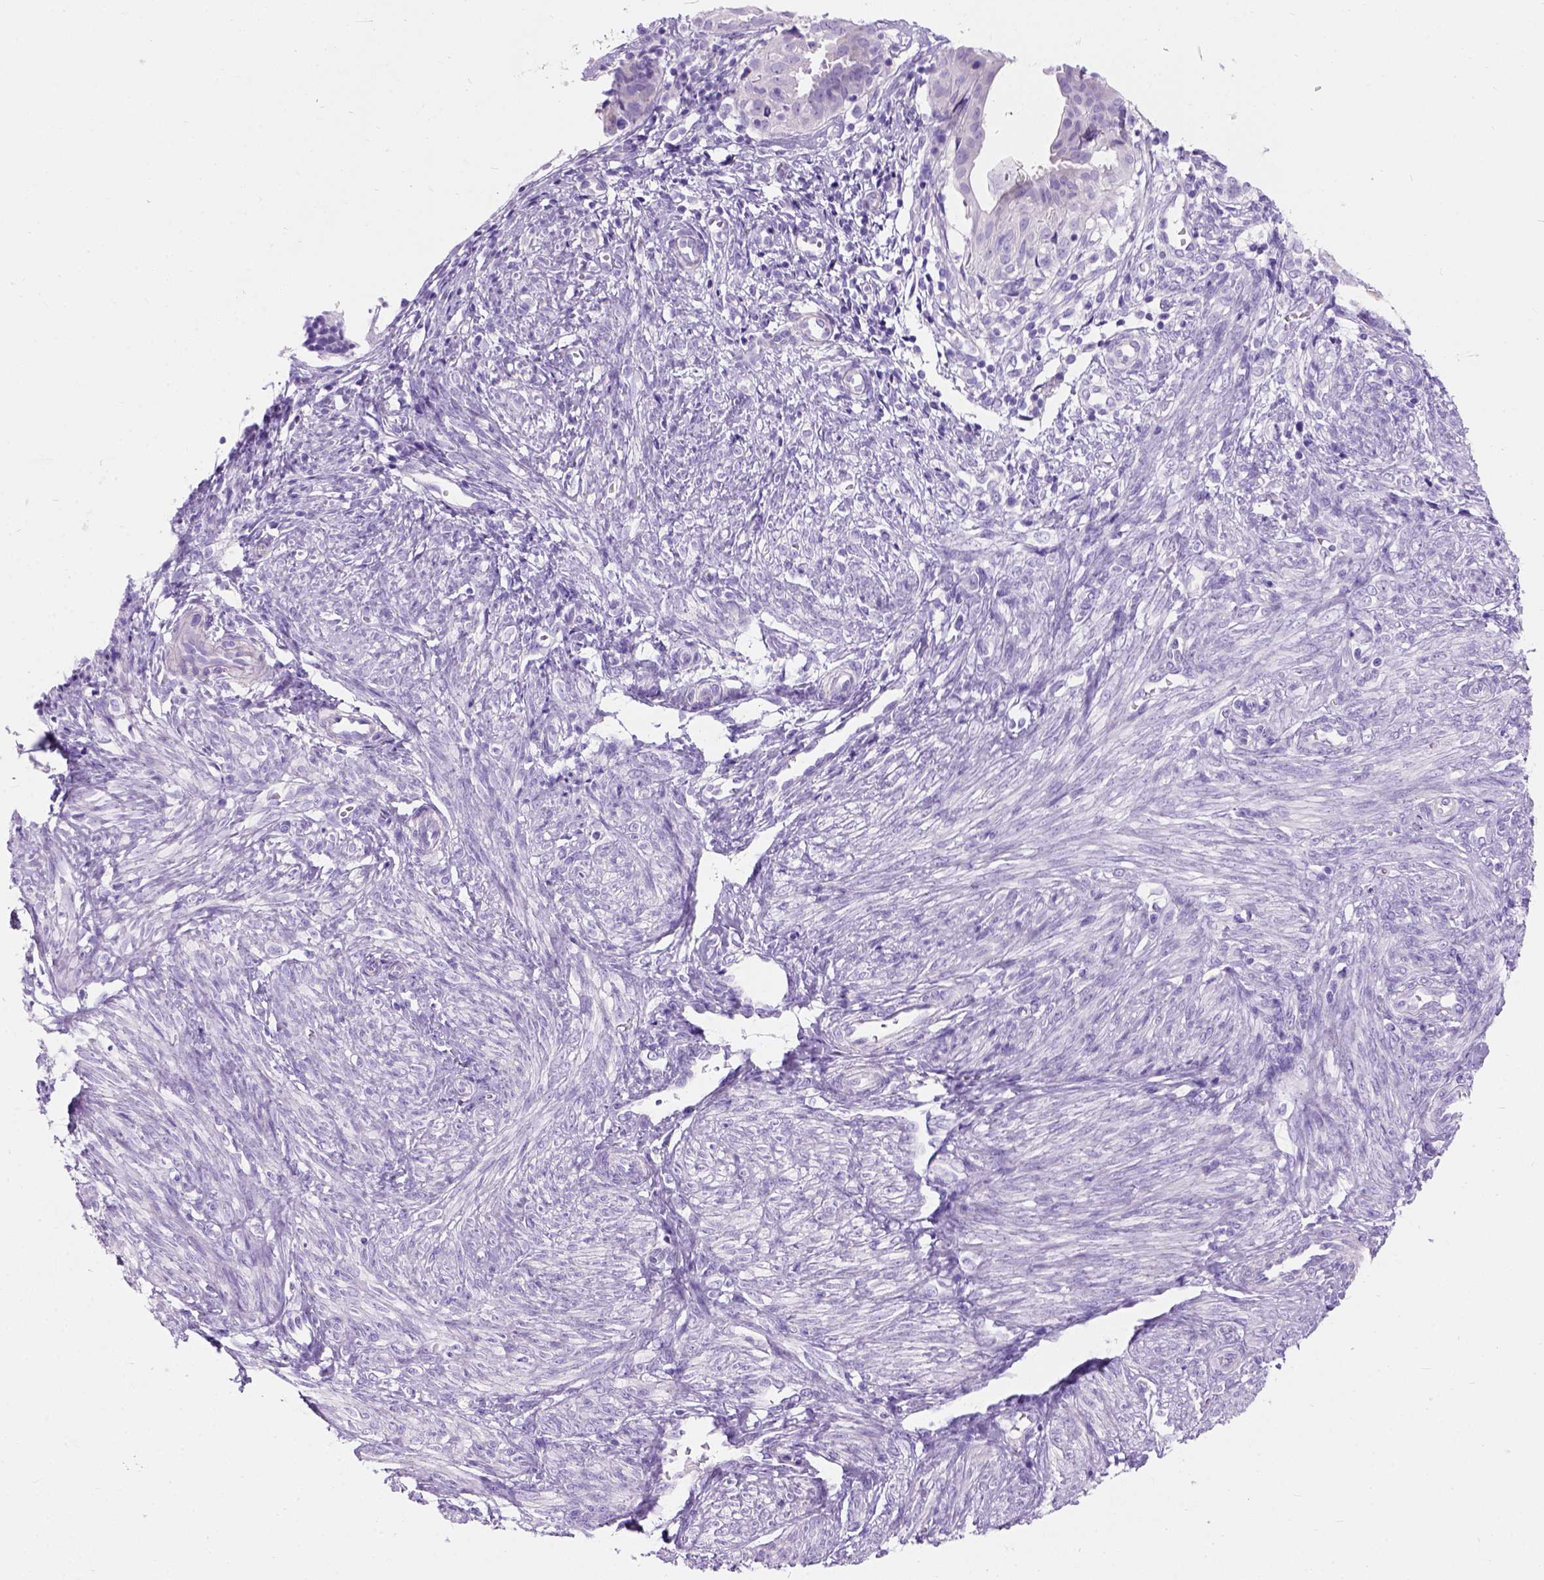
{"staining": {"intensity": "negative", "quantity": "none", "location": "none"}, "tissue": "endometrial cancer", "cell_type": "Tumor cells", "image_type": "cancer", "snomed": [{"axis": "morphology", "description": "Adenocarcinoma, NOS"}, {"axis": "topography", "description": "Endometrium"}], "caption": "Endometrial adenocarcinoma was stained to show a protein in brown. There is no significant expression in tumor cells.", "gene": "C7orf57", "patient": {"sex": "female", "age": 68}}